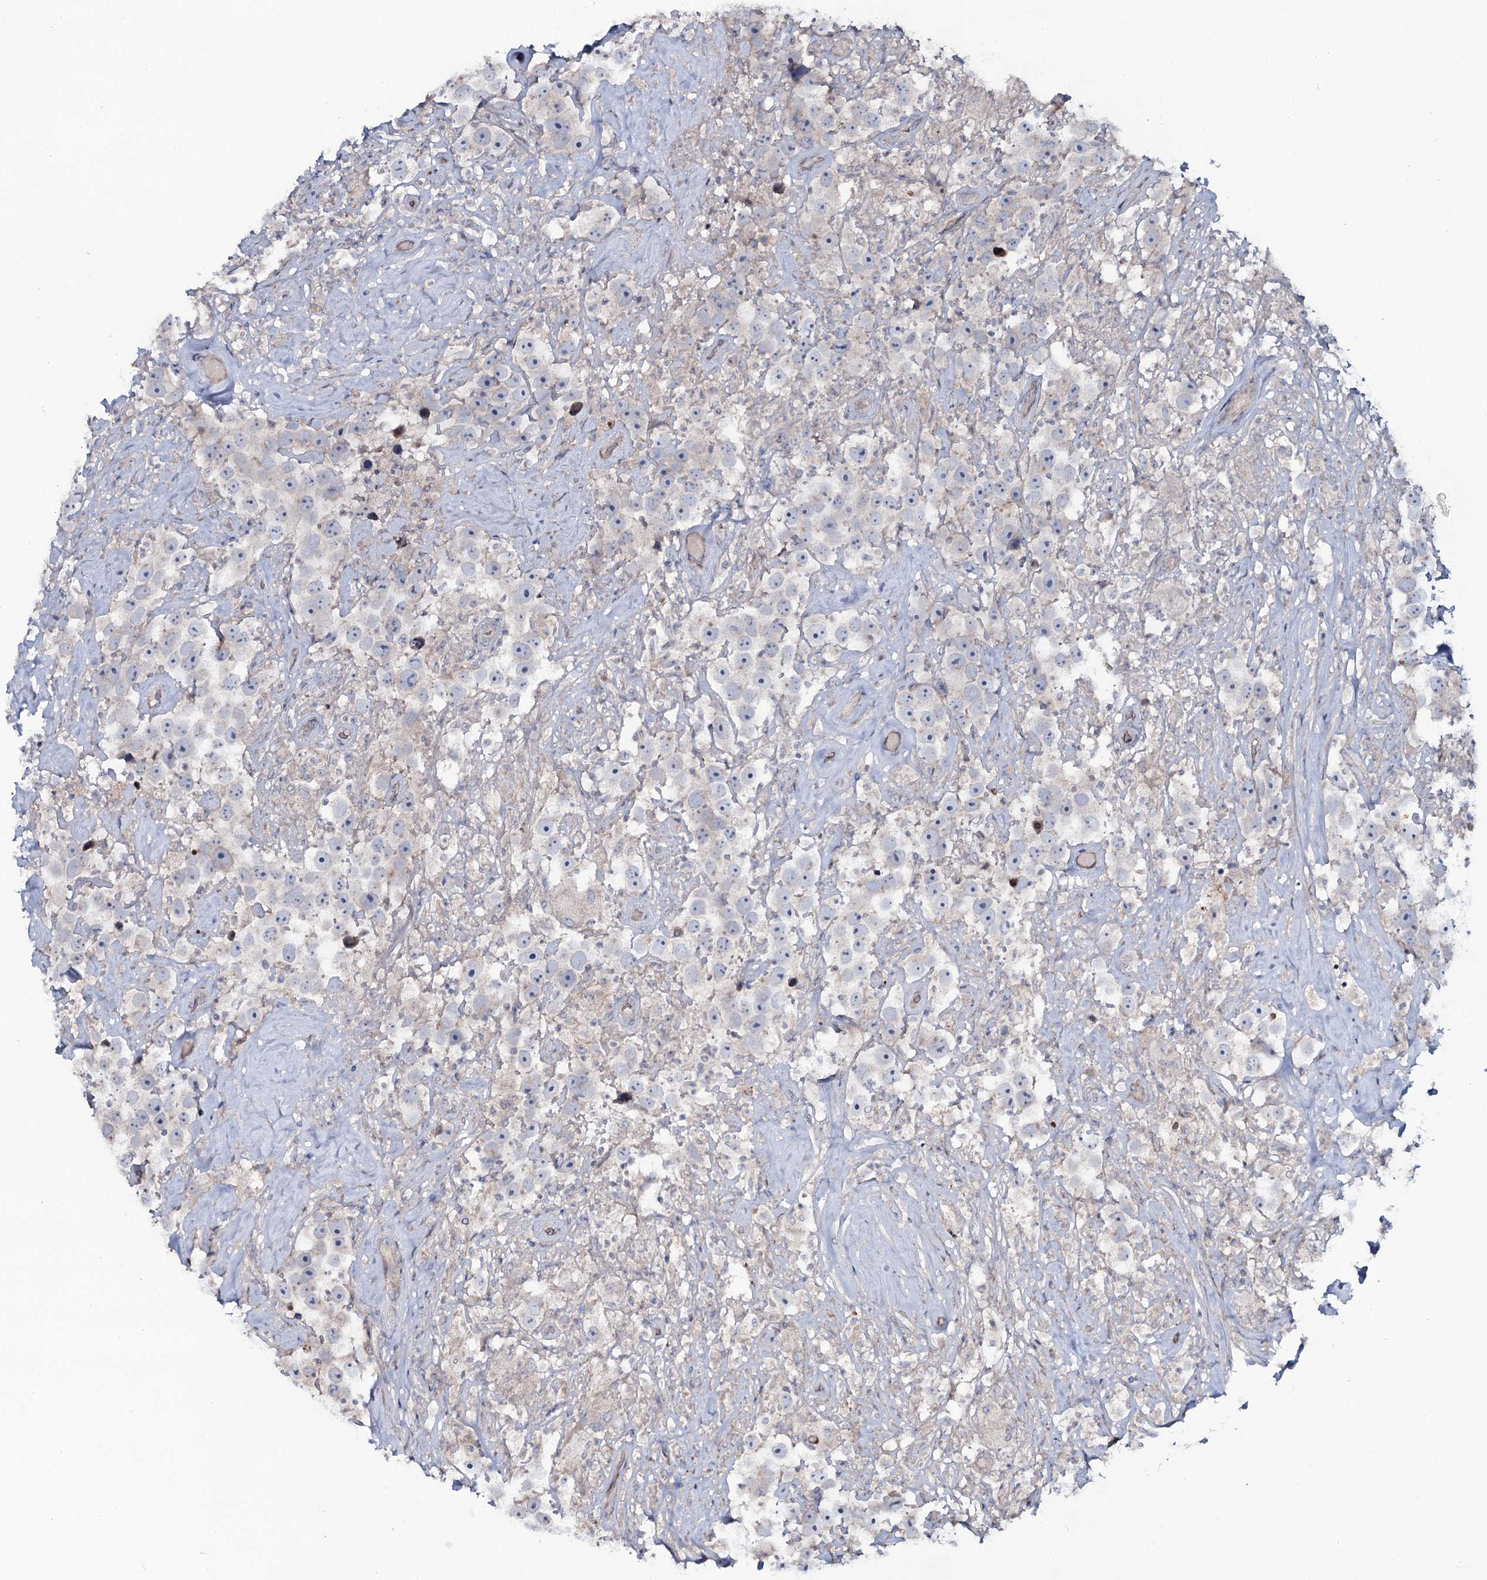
{"staining": {"intensity": "negative", "quantity": "none", "location": "none"}, "tissue": "testis cancer", "cell_type": "Tumor cells", "image_type": "cancer", "snomed": [{"axis": "morphology", "description": "Seminoma, NOS"}, {"axis": "topography", "description": "Testis"}], "caption": "DAB immunohistochemical staining of testis cancer (seminoma) exhibits no significant positivity in tumor cells. (DAB immunohistochemistry with hematoxylin counter stain).", "gene": "SNAP23", "patient": {"sex": "male", "age": 49}}